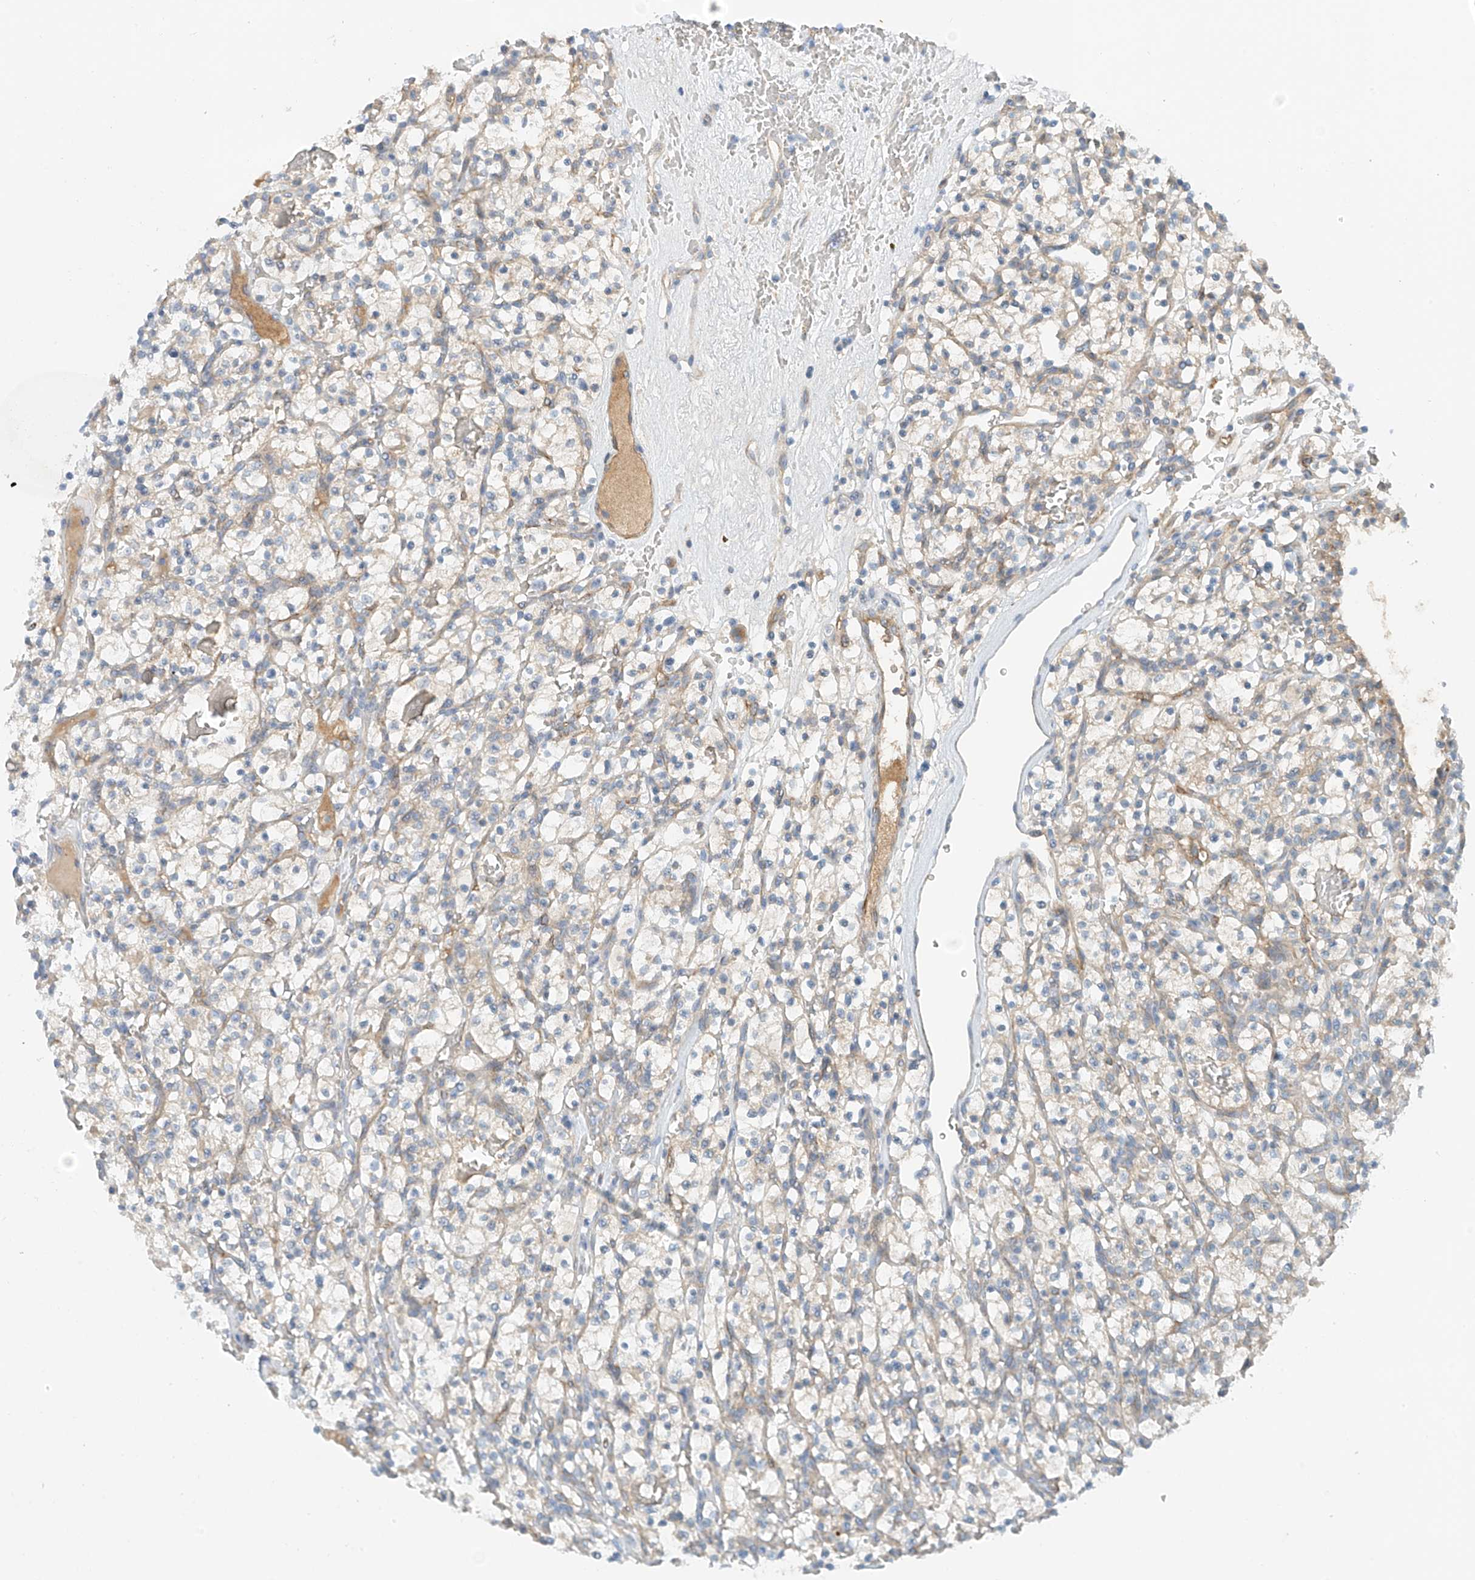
{"staining": {"intensity": "negative", "quantity": "none", "location": "none"}, "tissue": "renal cancer", "cell_type": "Tumor cells", "image_type": "cancer", "snomed": [{"axis": "morphology", "description": "Adenocarcinoma, NOS"}, {"axis": "topography", "description": "Kidney"}], "caption": "Immunohistochemical staining of adenocarcinoma (renal) demonstrates no significant expression in tumor cells. (Stains: DAB immunohistochemistry (IHC) with hematoxylin counter stain, Microscopy: brightfield microscopy at high magnification).", "gene": "LYRM9", "patient": {"sex": "female", "age": 57}}